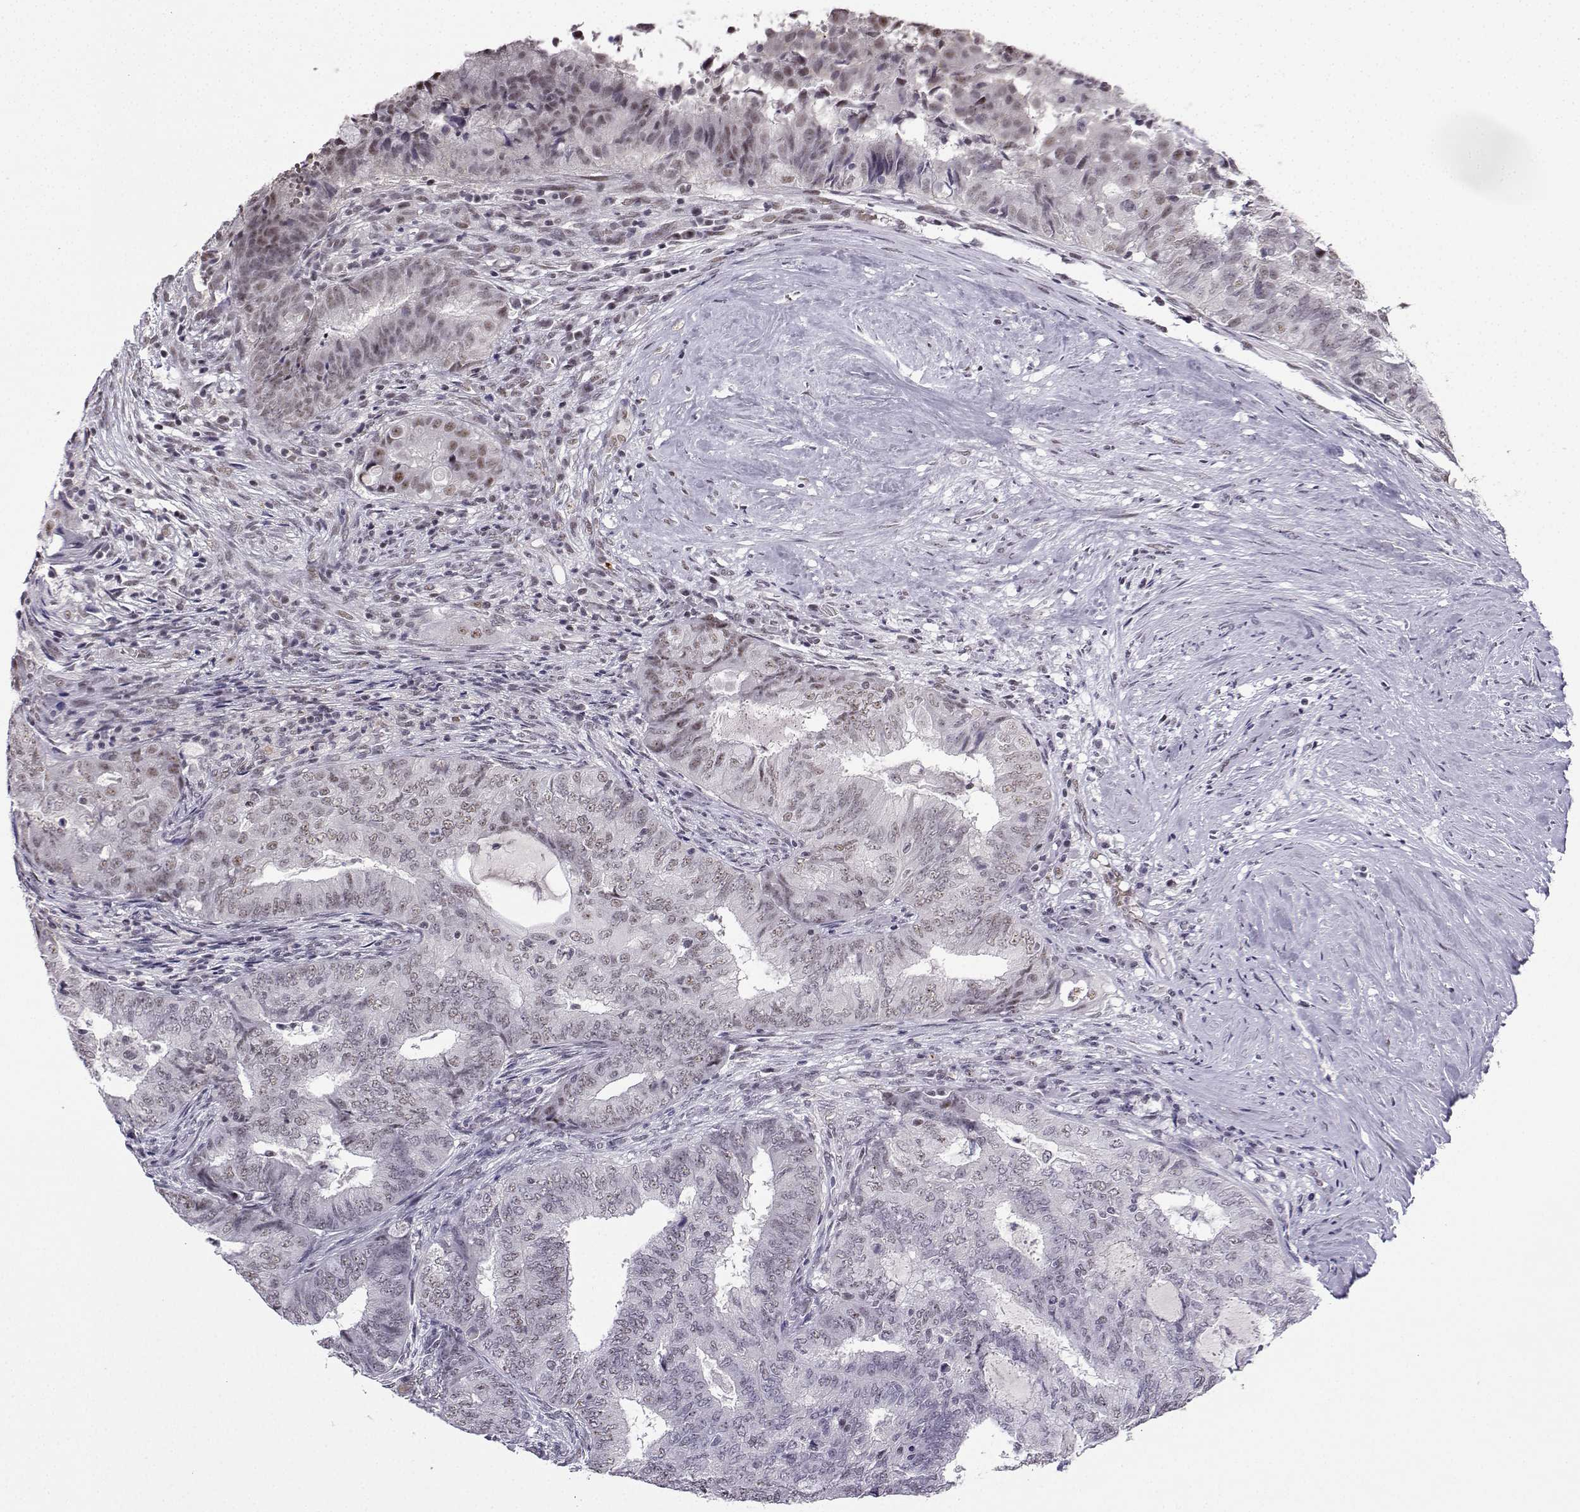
{"staining": {"intensity": "weak", "quantity": "<25%", "location": "nuclear"}, "tissue": "endometrial cancer", "cell_type": "Tumor cells", "image_type": "cancer", "snomed": [{"axis": "morphology", "description": "Adenocarcinoma, NOS"}, {"axis": "topography", "description": "Endometrium"}], "caption": "An immunohistochemistry (IHC) image of endometrial cancer (adenocarcinoma) is shown. There is no staining in tumor cells of endometrial cancer (adenocarcinoma).", "gene": "LRFN2", "patient": {"sex": "female", "age": 62}}